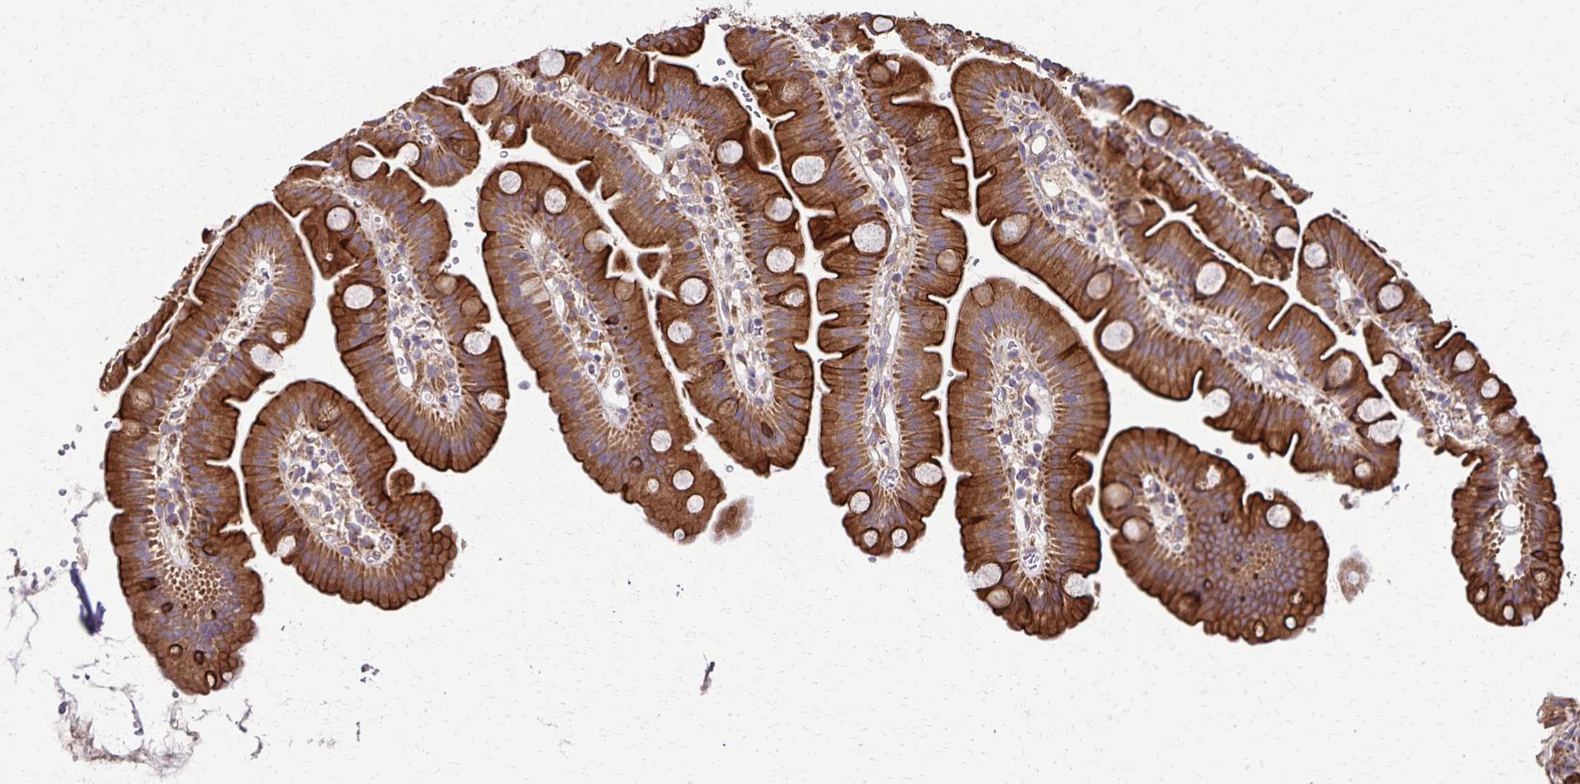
{"staining": {"intensity": "strong", "quantity": ">75%", "location": "cytoplasmic/membranous"}, "tissue": "small intestine", "cell_type": "Glandular cells", "image_type": "normal", "snomed": [{"axis": "morphology", "description": "Normal tissue, NOS"}, {"axis": "topography", "description": "Small intestine"}], "caption": "Approximately >75% of glandular cells in unremarkable human small intestine display strong cytoplasmic/membranous protein staining as visualized by brown immunohistochemical staining.", "gene": "RNF10", "patient": {"sex": "female", "age": 68}}